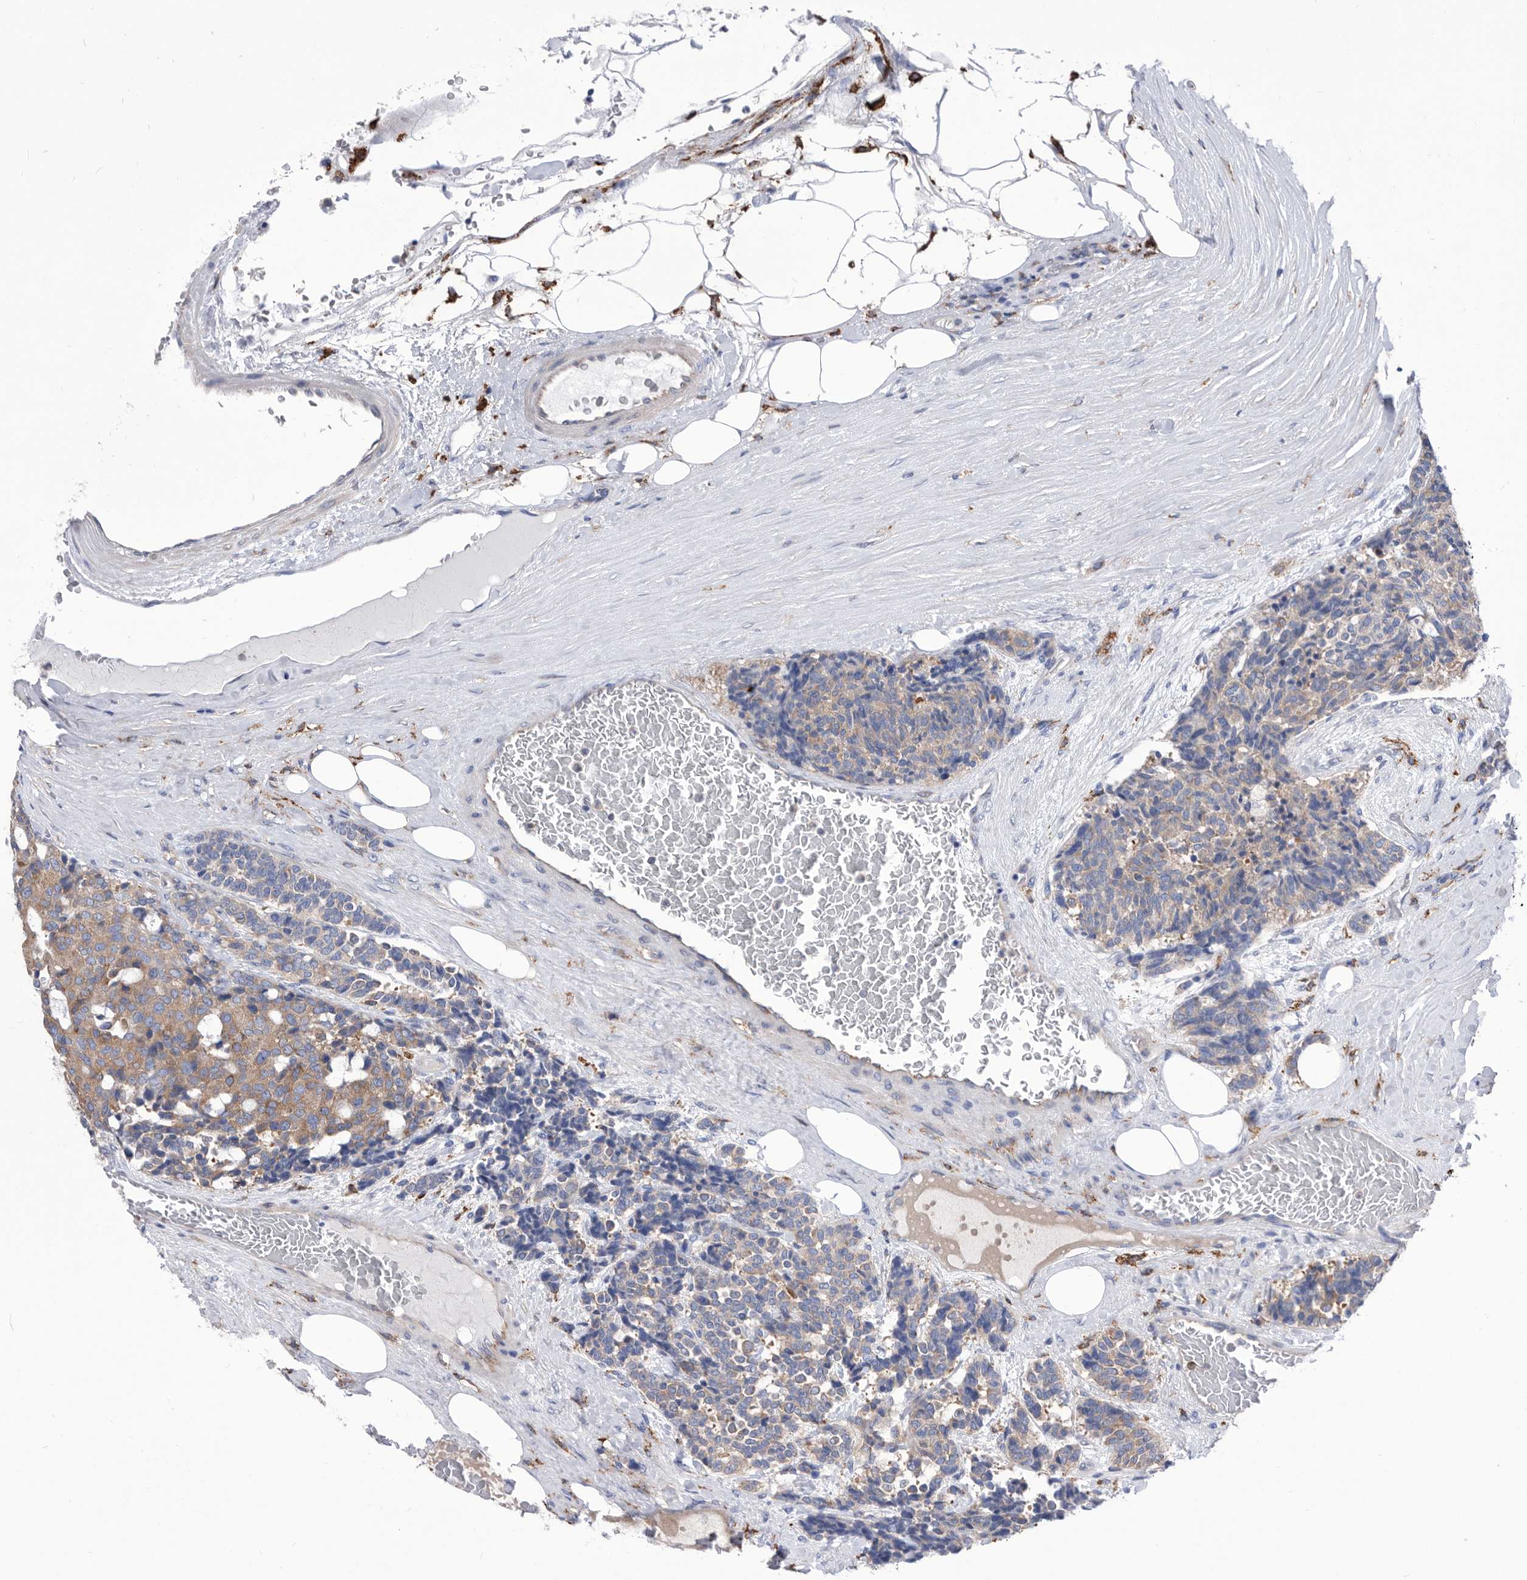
{"staining": {"intensity": "weak", "quantity": "<25%", "location": "cytoplasmic/membranous"}, "tissue": "carcinoid", "cell_type": "Tumor cells", "image_type": "cancer", "snomed": [{"axis": "morphology", "description": "Carcinoid, malignant, NOS"}, {"axis": "topography", "description": "Pancreas"}], "caption": "Immunohistochemical staining of carcinoid exhibits no significant staining in tumor cells.", "gene": "SMG7", "patient": {"sex": "female", "age": 54}}